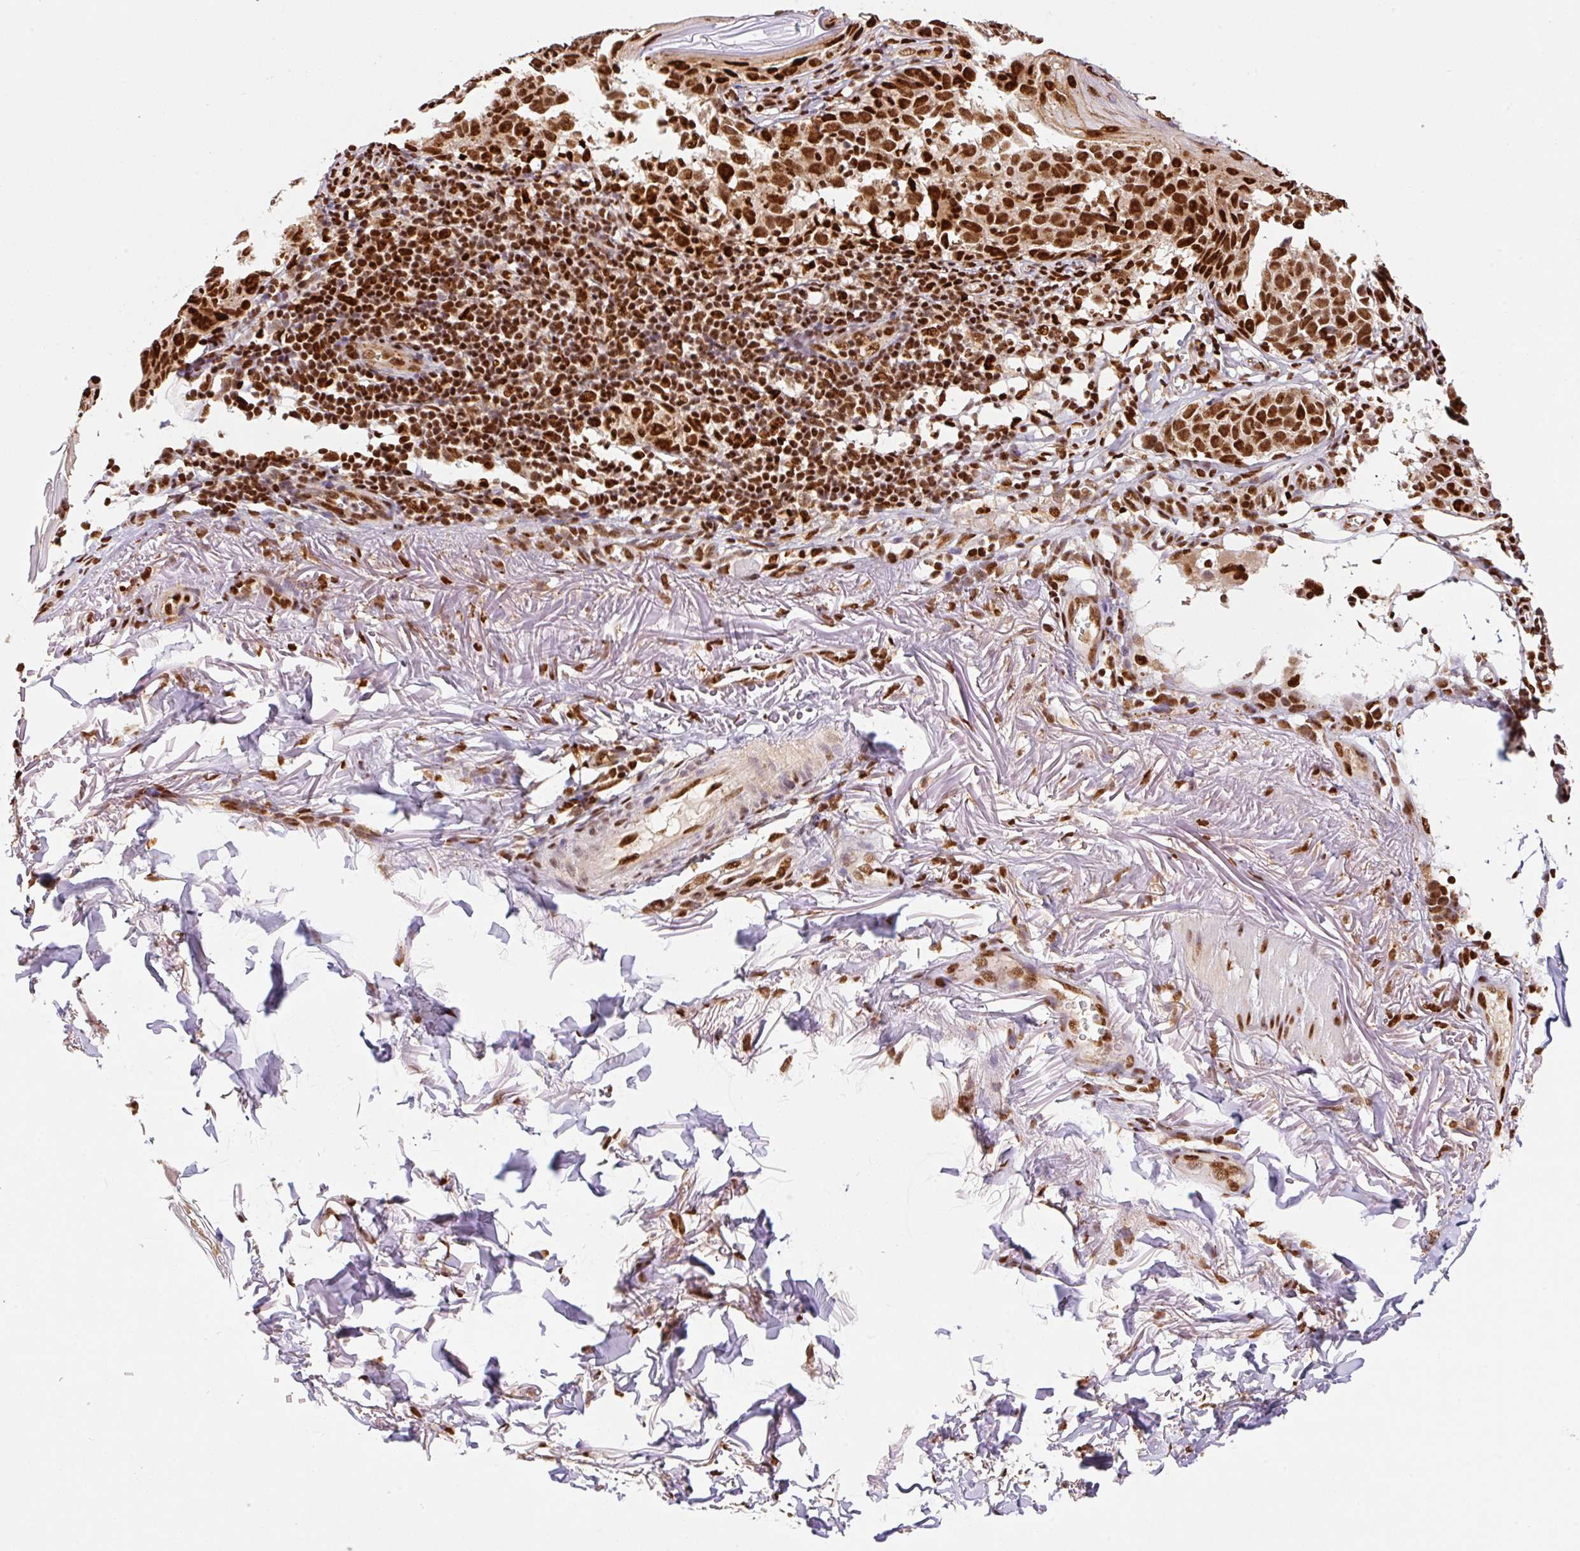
{"staining": {"intensity": "strong", "quantity": ">75%", "location": "nuclear"}, "tissue": "melanoma", "cell_type": "Tumor cells", "image_type": "cancer", "snomed": [{"axis": "morphology", "description": "Malignant melanoma, NOS"}, {"axis": "topography", "description": "Skin"}], "caption": "Melanoma tissue displays strong nuclear expression in about >75% of tumor cells, visualized by immunohistochemistry.", "gene": "GPR139", "patient": {"sex": "male", "age": 73}}